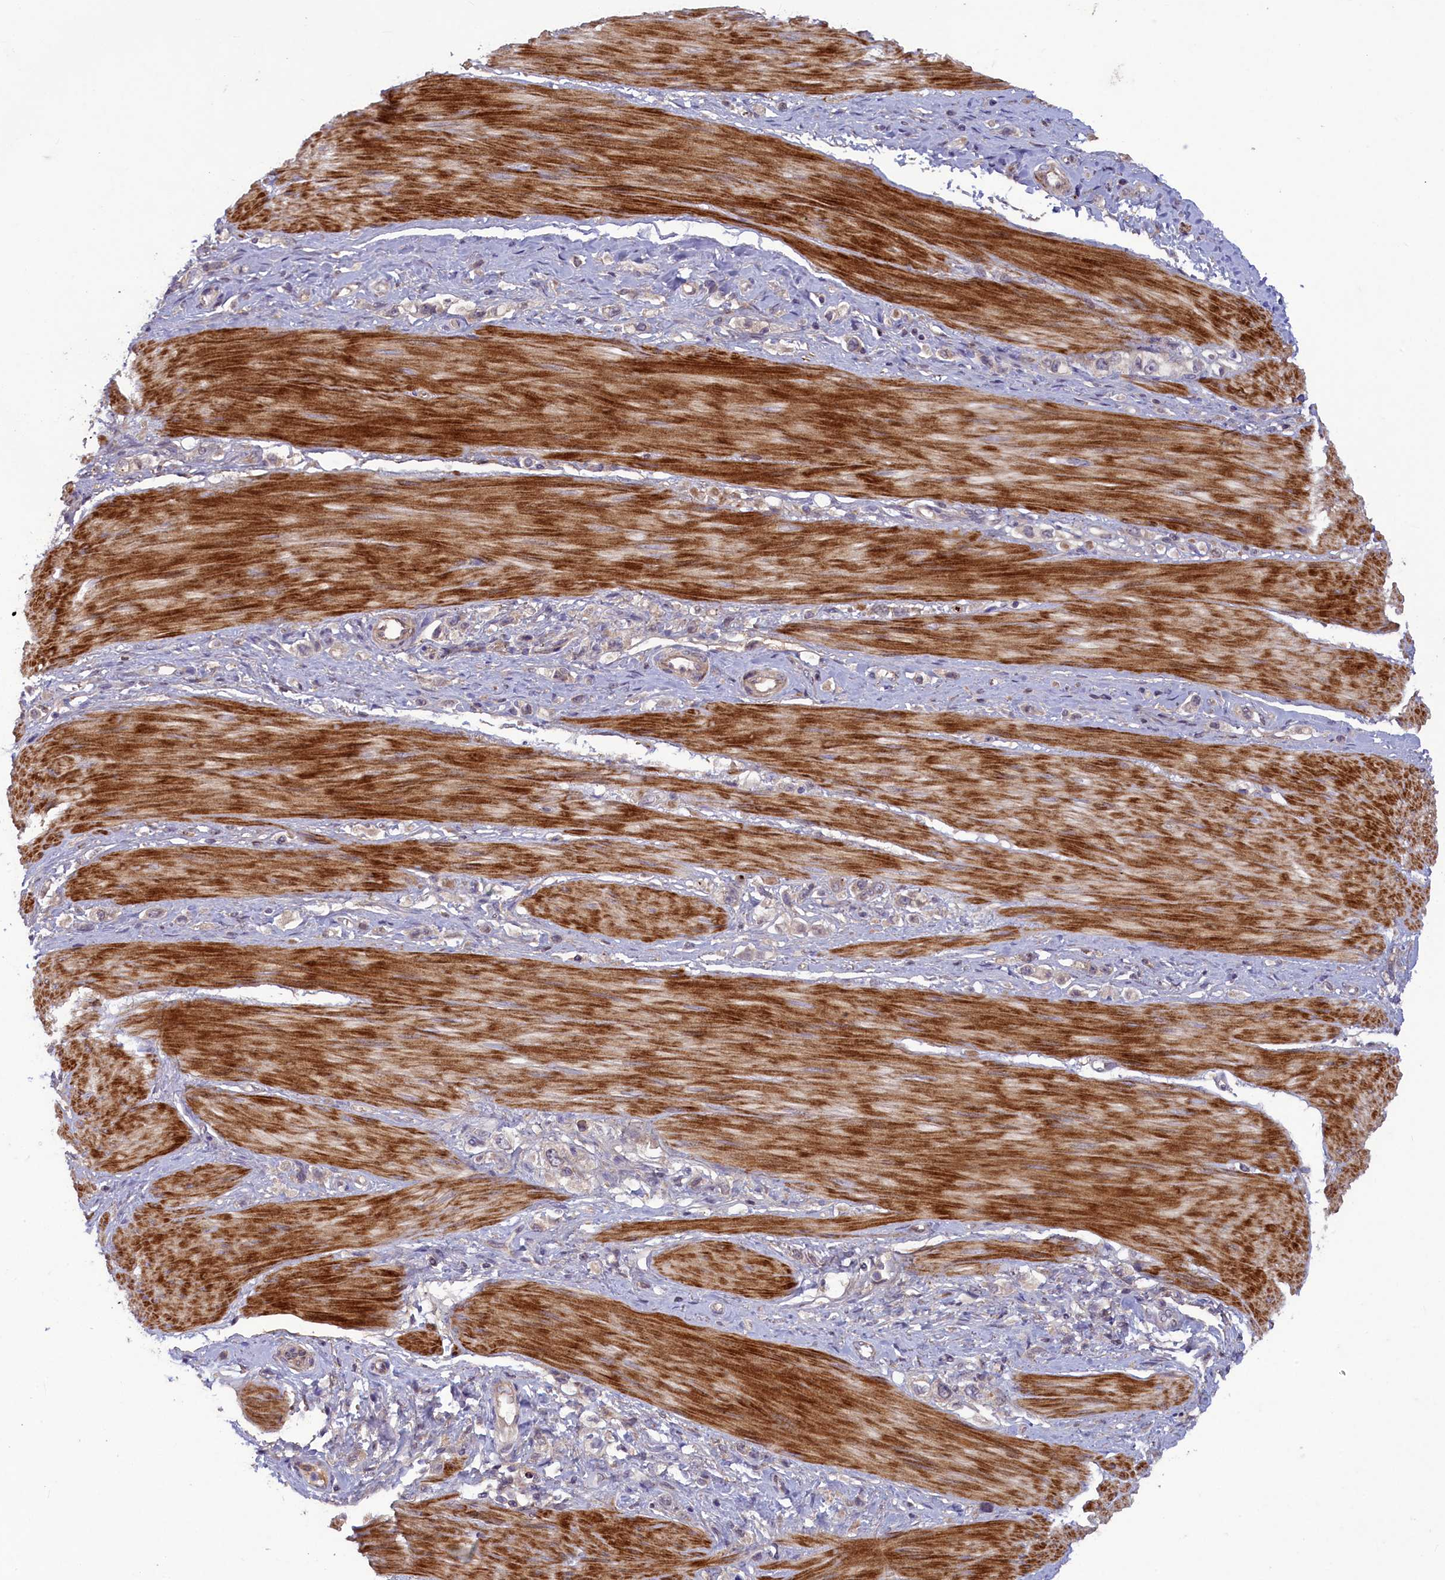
{"staining": {"intensity": "weak", "quantity": "25%-75%", "location": "cytoplasmic/membranous"}, "tissue": "stomach cancer", "cell_type": "Tumor cells", "image_type": "cancer", "snomed": [{"axis": "morphology", "description": "Adenocarcinoma, NOS"}, {"axis": "topography", "description": "Stomach"}], "caption": "Stomach cancer (adenocarcinoma) tissue shows weak cytoplasmic/membranous expression in approximately 25%-75% of tumor cells, visualized by immunohistochemistry. The staining is performed using DAB (3,3'-diaminobenzidine) brown chromogen to label protein expression. The nuclei are counter-stained blue using hematoxylin.", "gene": "NUBP1", "patient": {"sex": "female", "age": 65}}